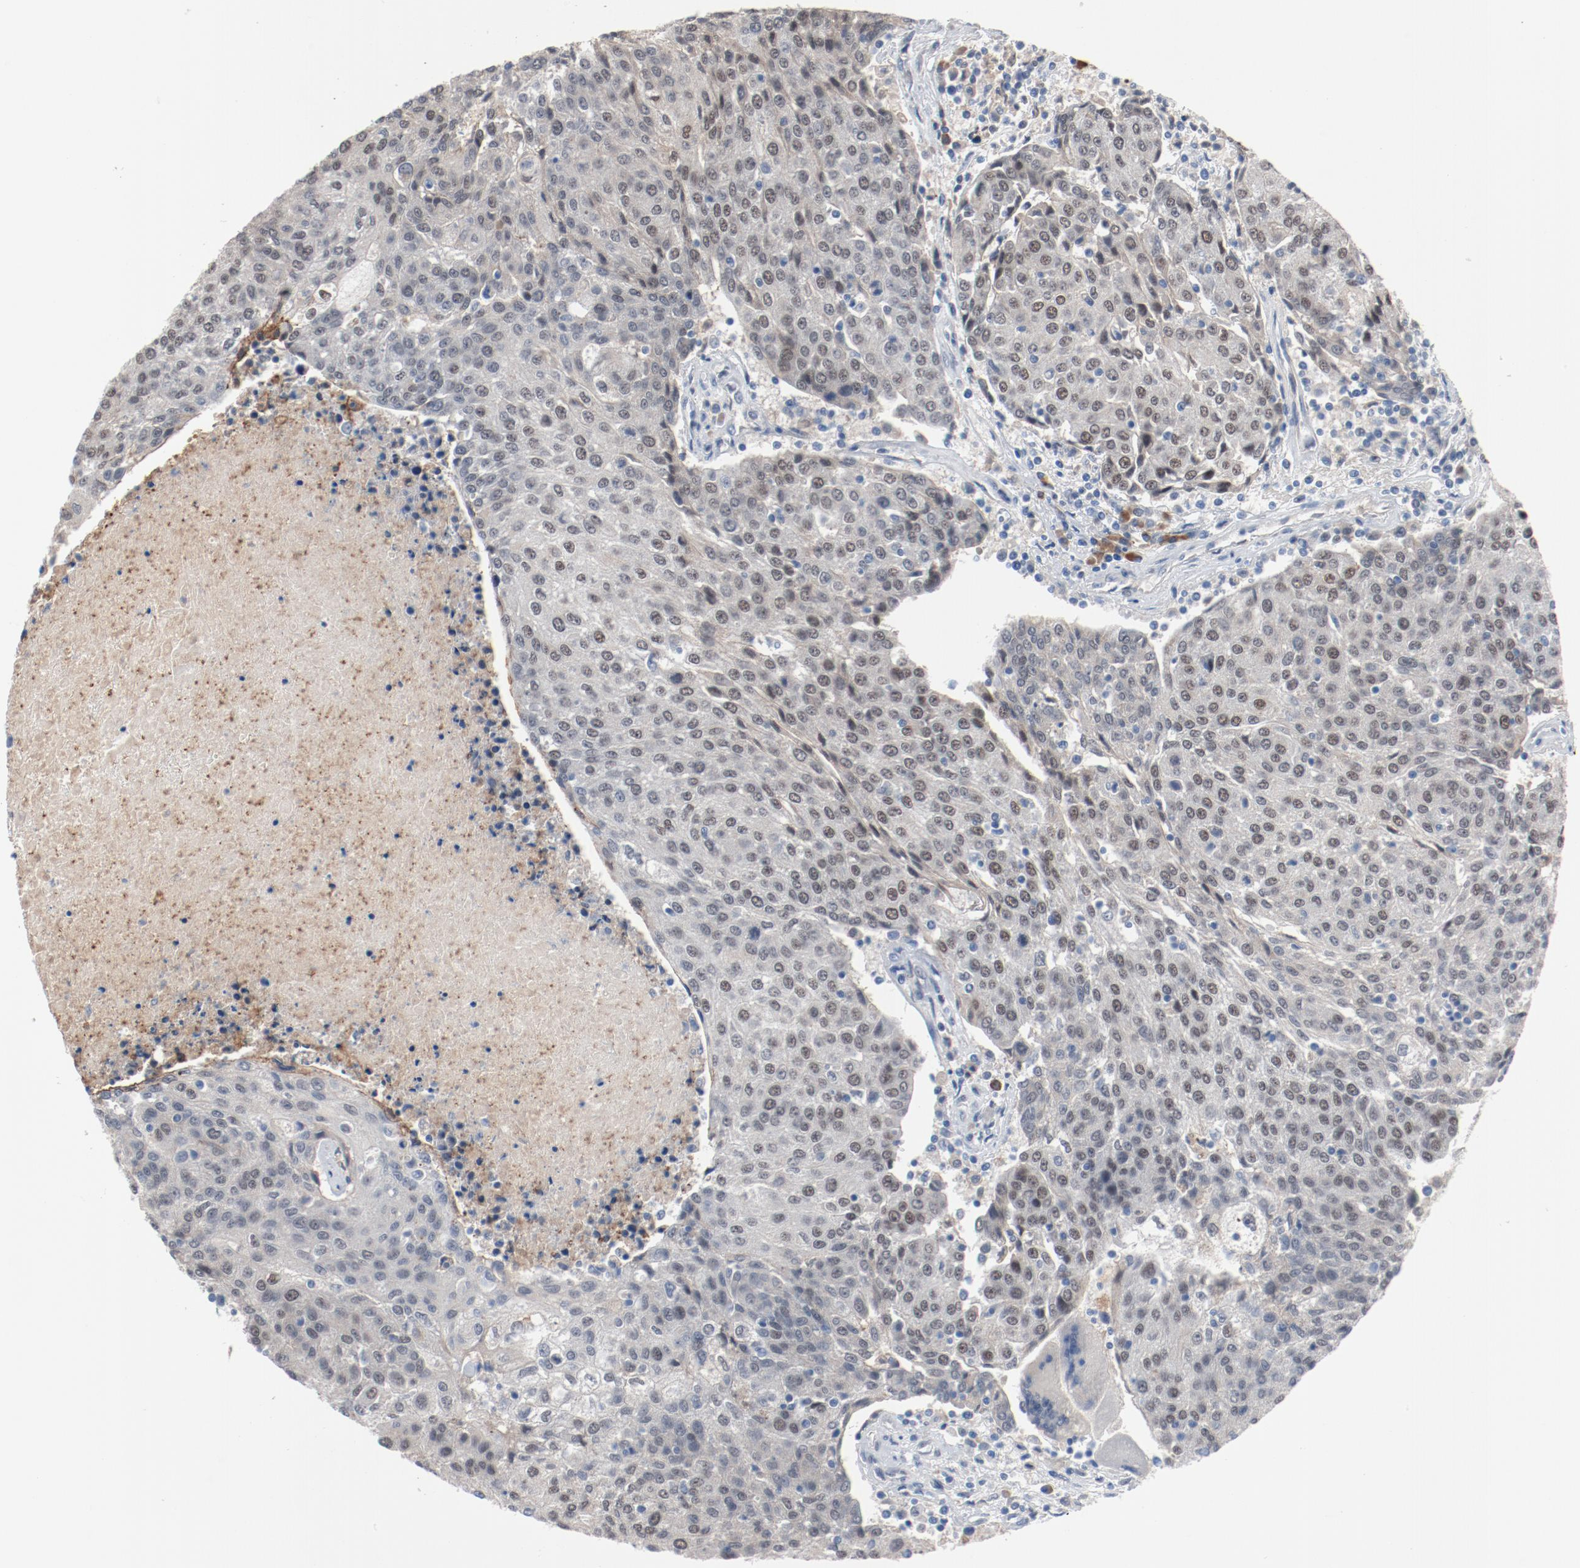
{"staining": {"intensity": "weak", "quantity": "<25%", "location": "nuclear"}, "tissue": "urothelial cancer", "cell_type": "Tumor cells", "image_type": "cancer", "snomed": [{"axis": "morphology", "description": "Urothelial carcinoma, High grade"}, {"axis": "topography", "description": "Urinary bladder"}], "caption": "High-grade urothelial carcinoma was stained to show a protein in brown. There is no significant staining in tumor cells. (DAB (3,3'-diaminobenzidine) IHC visualized using brightfield microscopy, high magnification).", "gene": "FOXP1", "patient": {"sex": "female", "age": 85}}